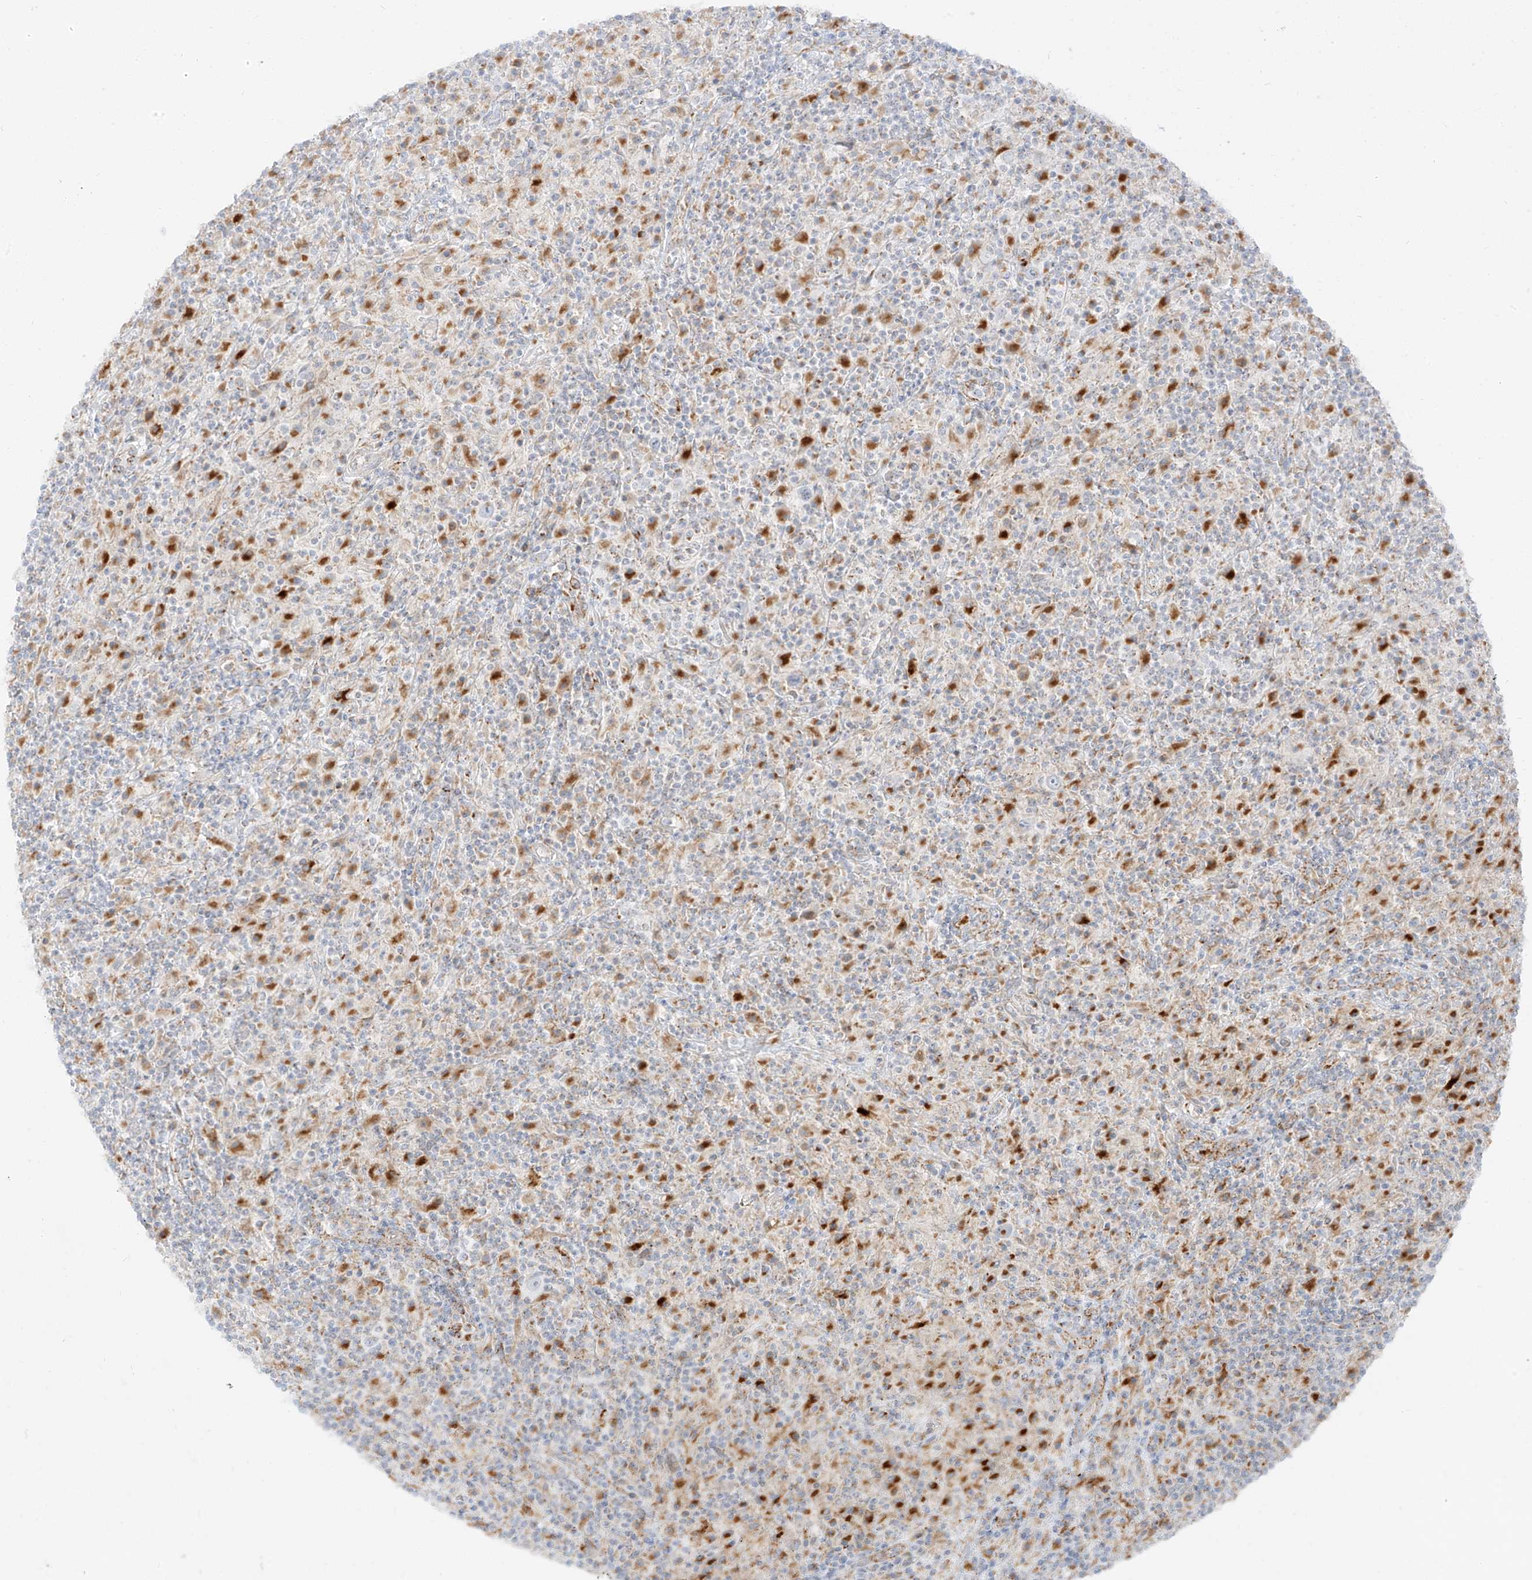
{"staining": {"intensity": "moderate", "quantity": ">75%", "location": "cytoplasmic/membranous"}, "tissue": "lymphoma", "cell_type": "Tumor cells", "image_type": "cancer", "snomed": [{"axis": "morphology", "description": "Hodgkin's disease, NOS"}, {"axis": "topography", "description": "Lymph node"}], "caption": "A brown stain labels moderate cytoplasmic/membranous expression of a protein in lymphoma tumor cells. Nuclei are stained in blue.", "gene": "SLC35F6", "patient": {"sex": "male", "age": 70}}